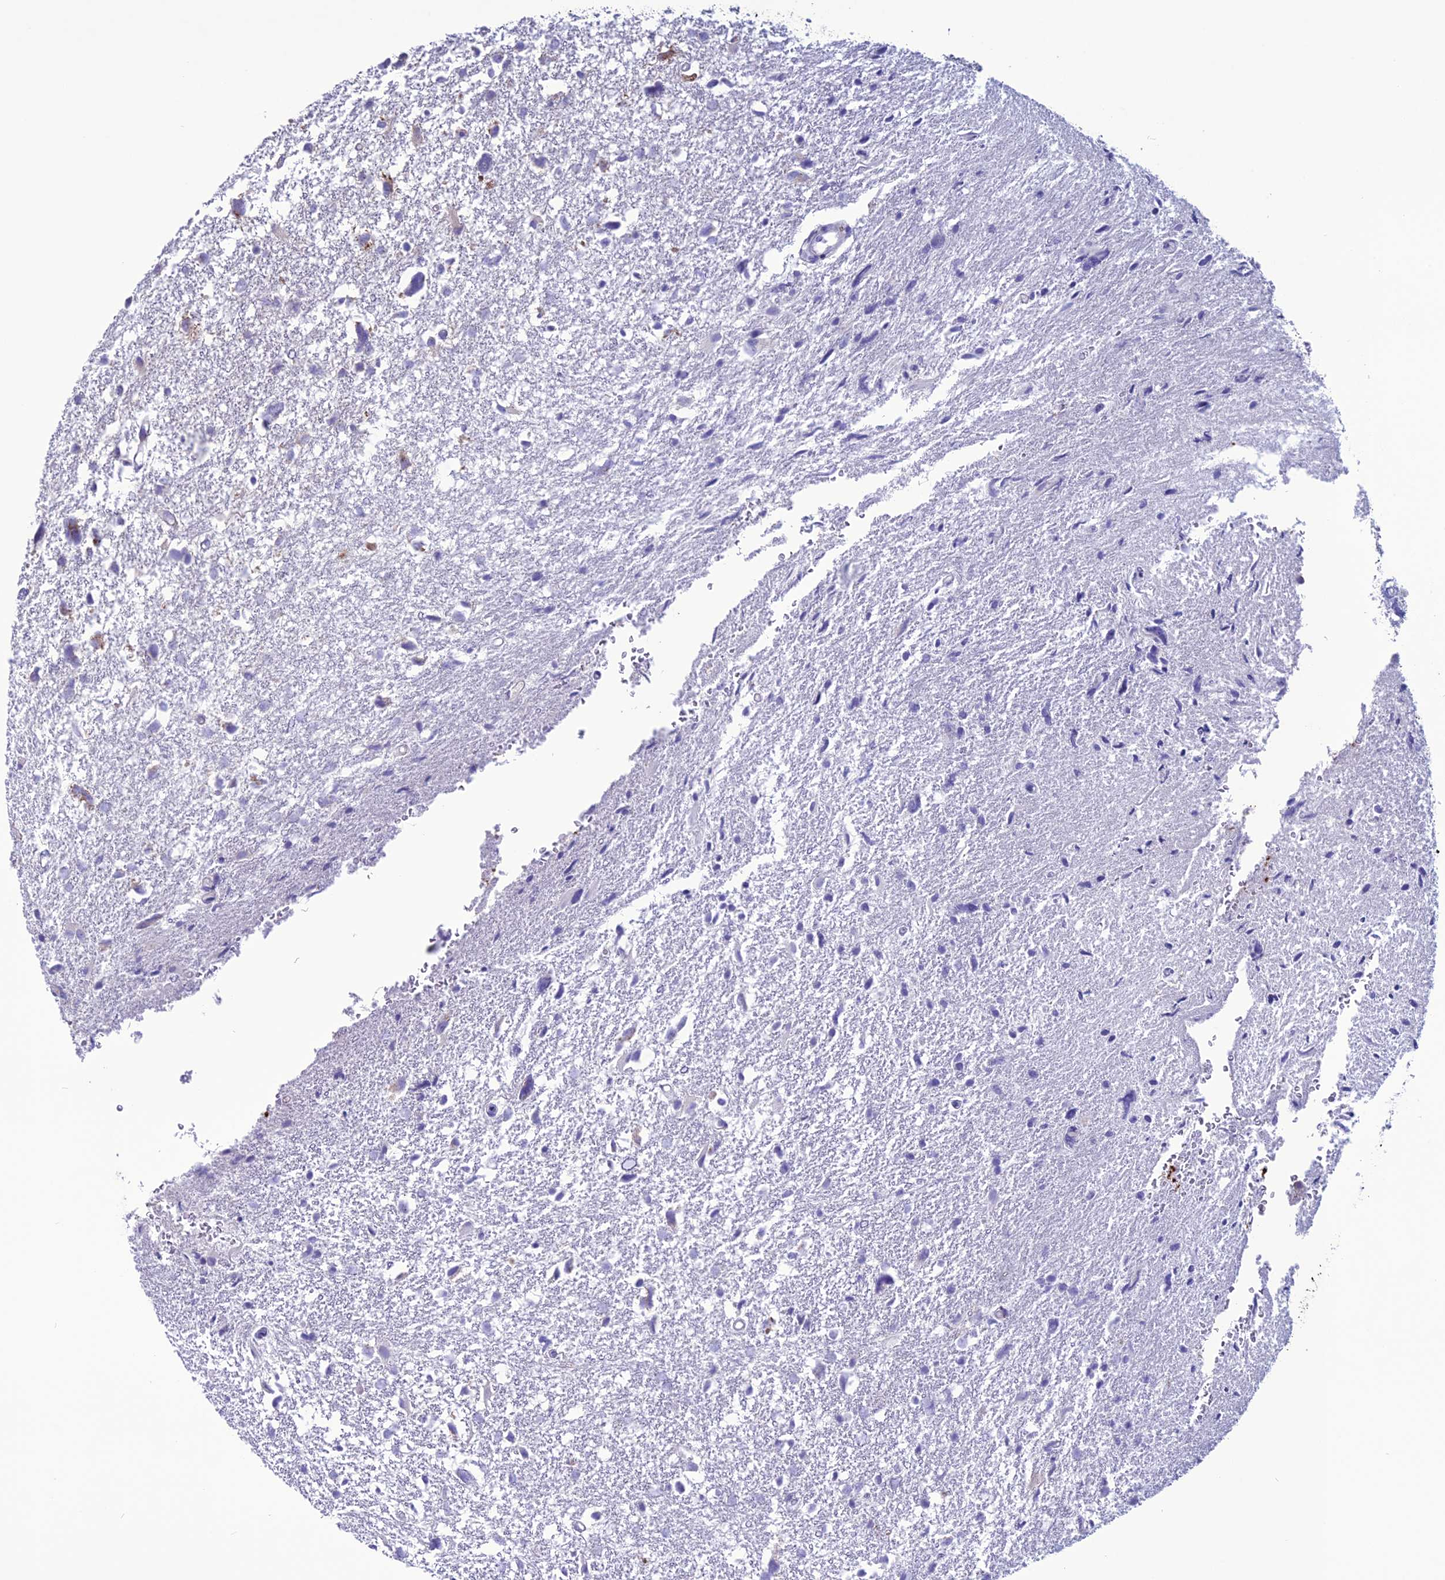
{"staining": {"intensity": "negative", "quantity": "none", "location": "none"}, "tissue": "glioma", "cell_type": "Tumor cells", "image_type": "cancer", "snomed": [{"axis": "morphology", "description": "Glioma, malignant, High grade"}, {"axis": "topography", "description": "Brain"}], "caption": "Immunohistochemistry photomicrograph of neoplastic tissue: human high-grade glioma (malignant) stained with DAB (3,3'-diaminobenzidine) reveals no significant protein expression in tumor cells.", "gene": "C21orf140", "patient": {"sex": "male", "age": 61}}